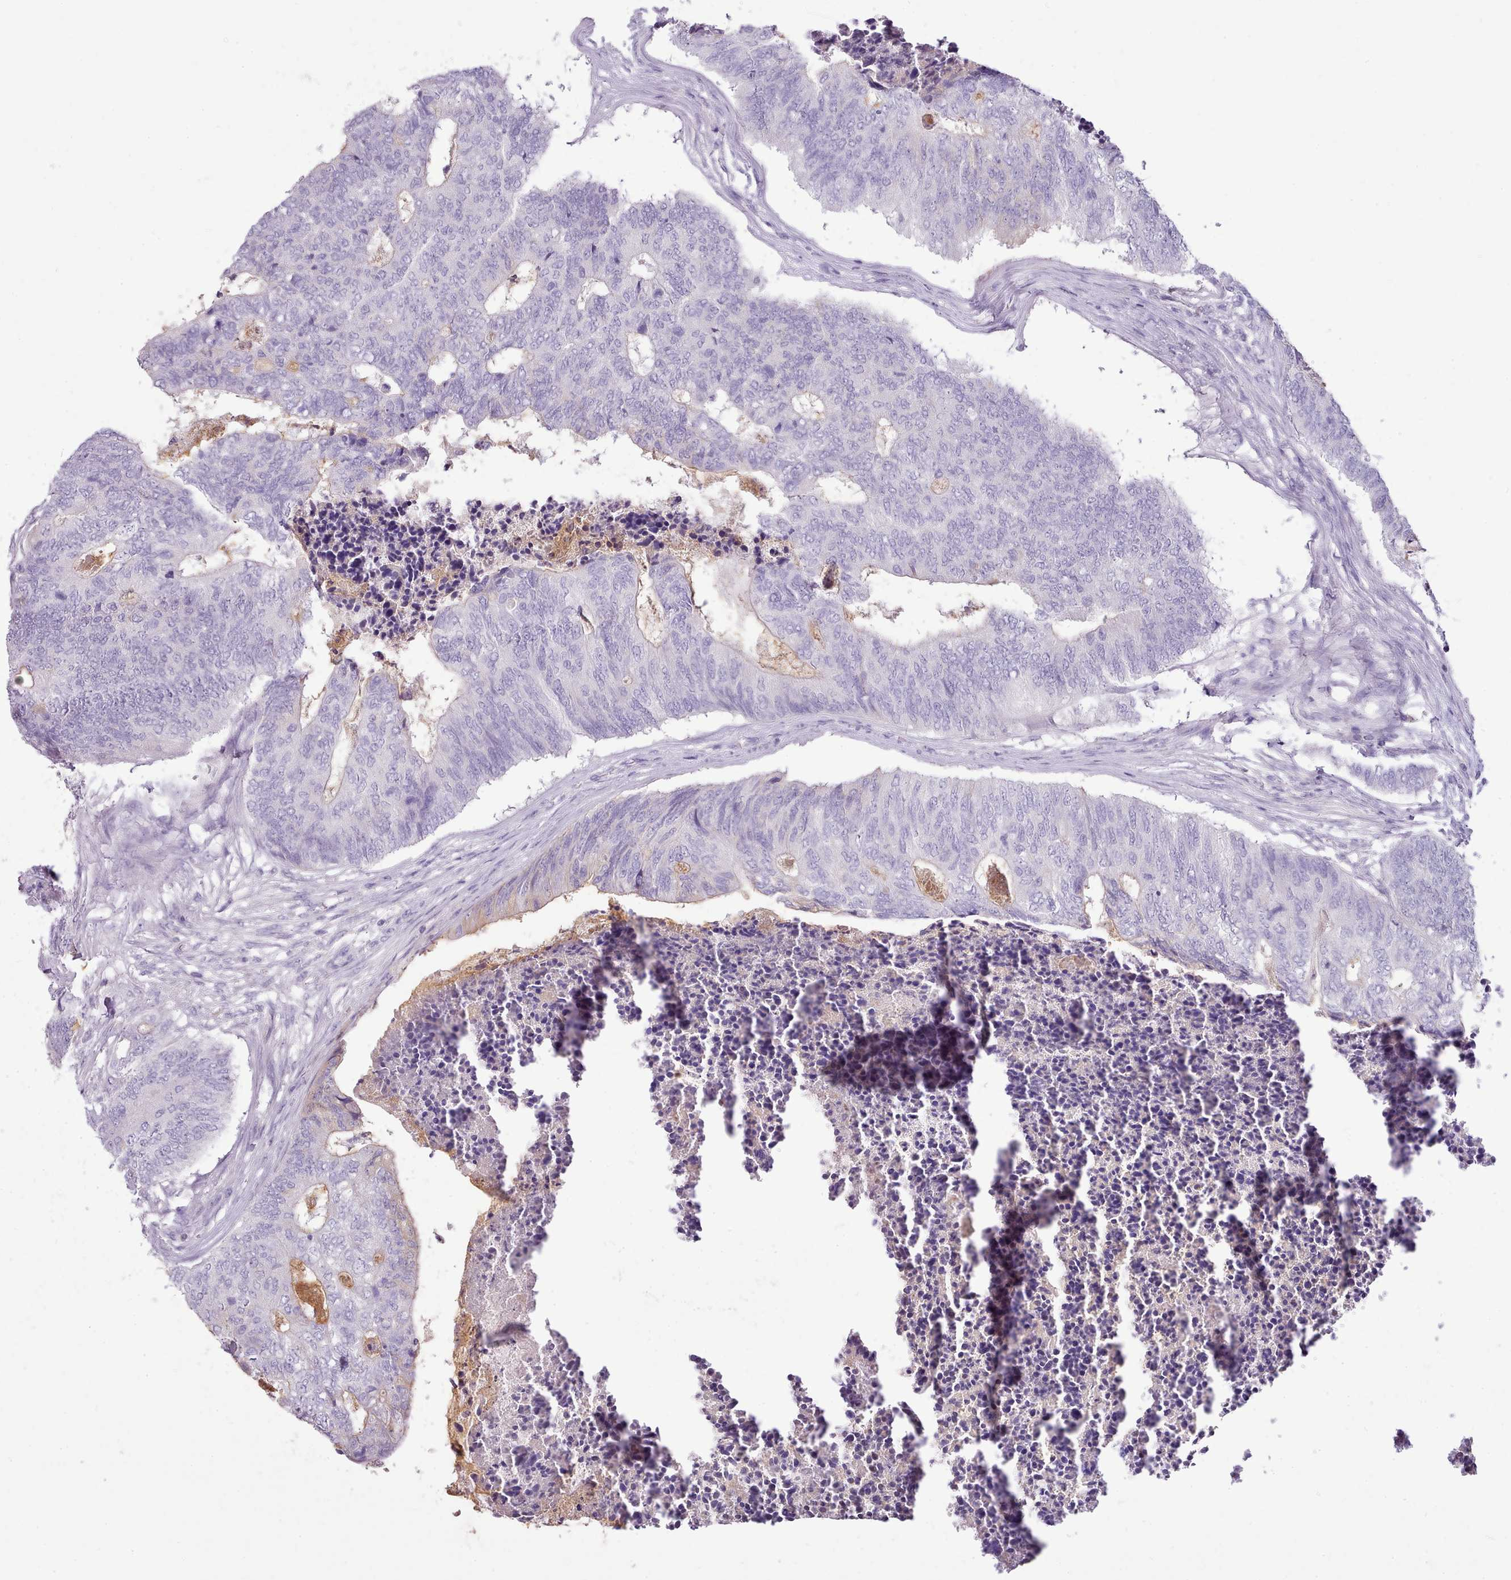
{"staining": {"intensity": "negative", "quantity": "none", "location": "none"}, "tissue": "colorectal cancer", "cell_type": "Tumor cells", "image_type": "cancer", "snomed": [{"axis": "morphology", "description": "Adenocarcinoma, NOS"}, {"axis": "topography", "description": "Colon"}], "caption": "IHC photomicrograph of human colorectal cancer stained for a protein (brown), which demonstrates no expression in tumor cells. The staining was performed using DAB to visualize the protein expression in brown, while the nuclei were stained in blue with hematoxylin (Magnification: 20x).", "gene": "TOX2", "patient": {"sex": "female", "age": 67}}